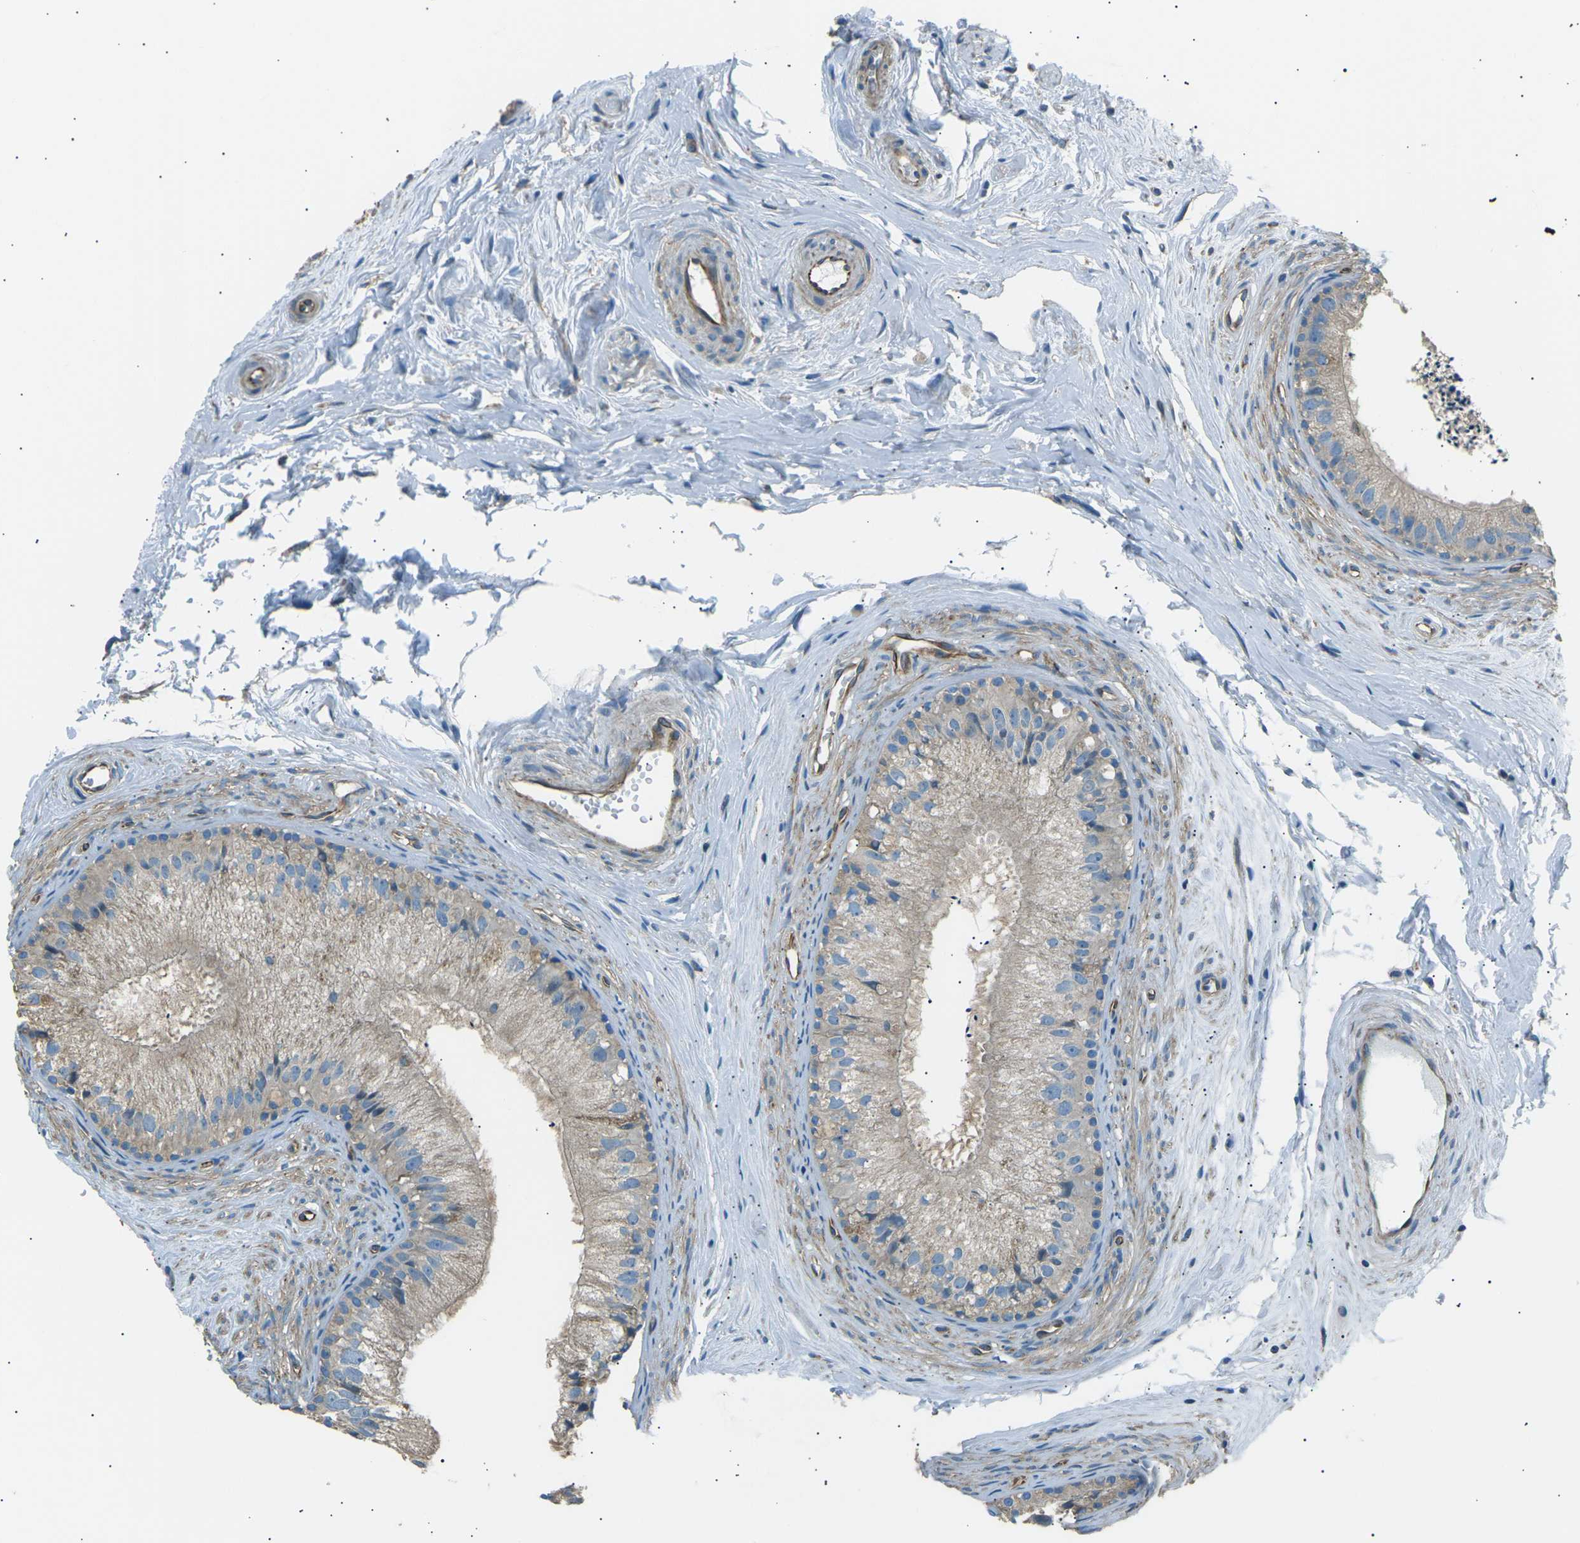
{"staining": {"intensity": "weak", "quantity": ">75%", "location": "cytoplasmic/membranous"}, "tissue": "epididymis", "cell_type": "Glandular cells", "image_type": "normal", "snomed": [{"axis": "morphology", "description": "Normal tissue, NOS"}, {"axis": "topography", "description": "Epididymis"}], "caption": "Unremarkable epididymis displays weak cytoplasmic/membranous positivity in approximately >75% of glandular cells, visualized by immunohistochemistry. (Brightfield microscopy of DAB IHC at high magnification).", "gene": "SLK", "patient": {"sex": "male", "age": 56}}